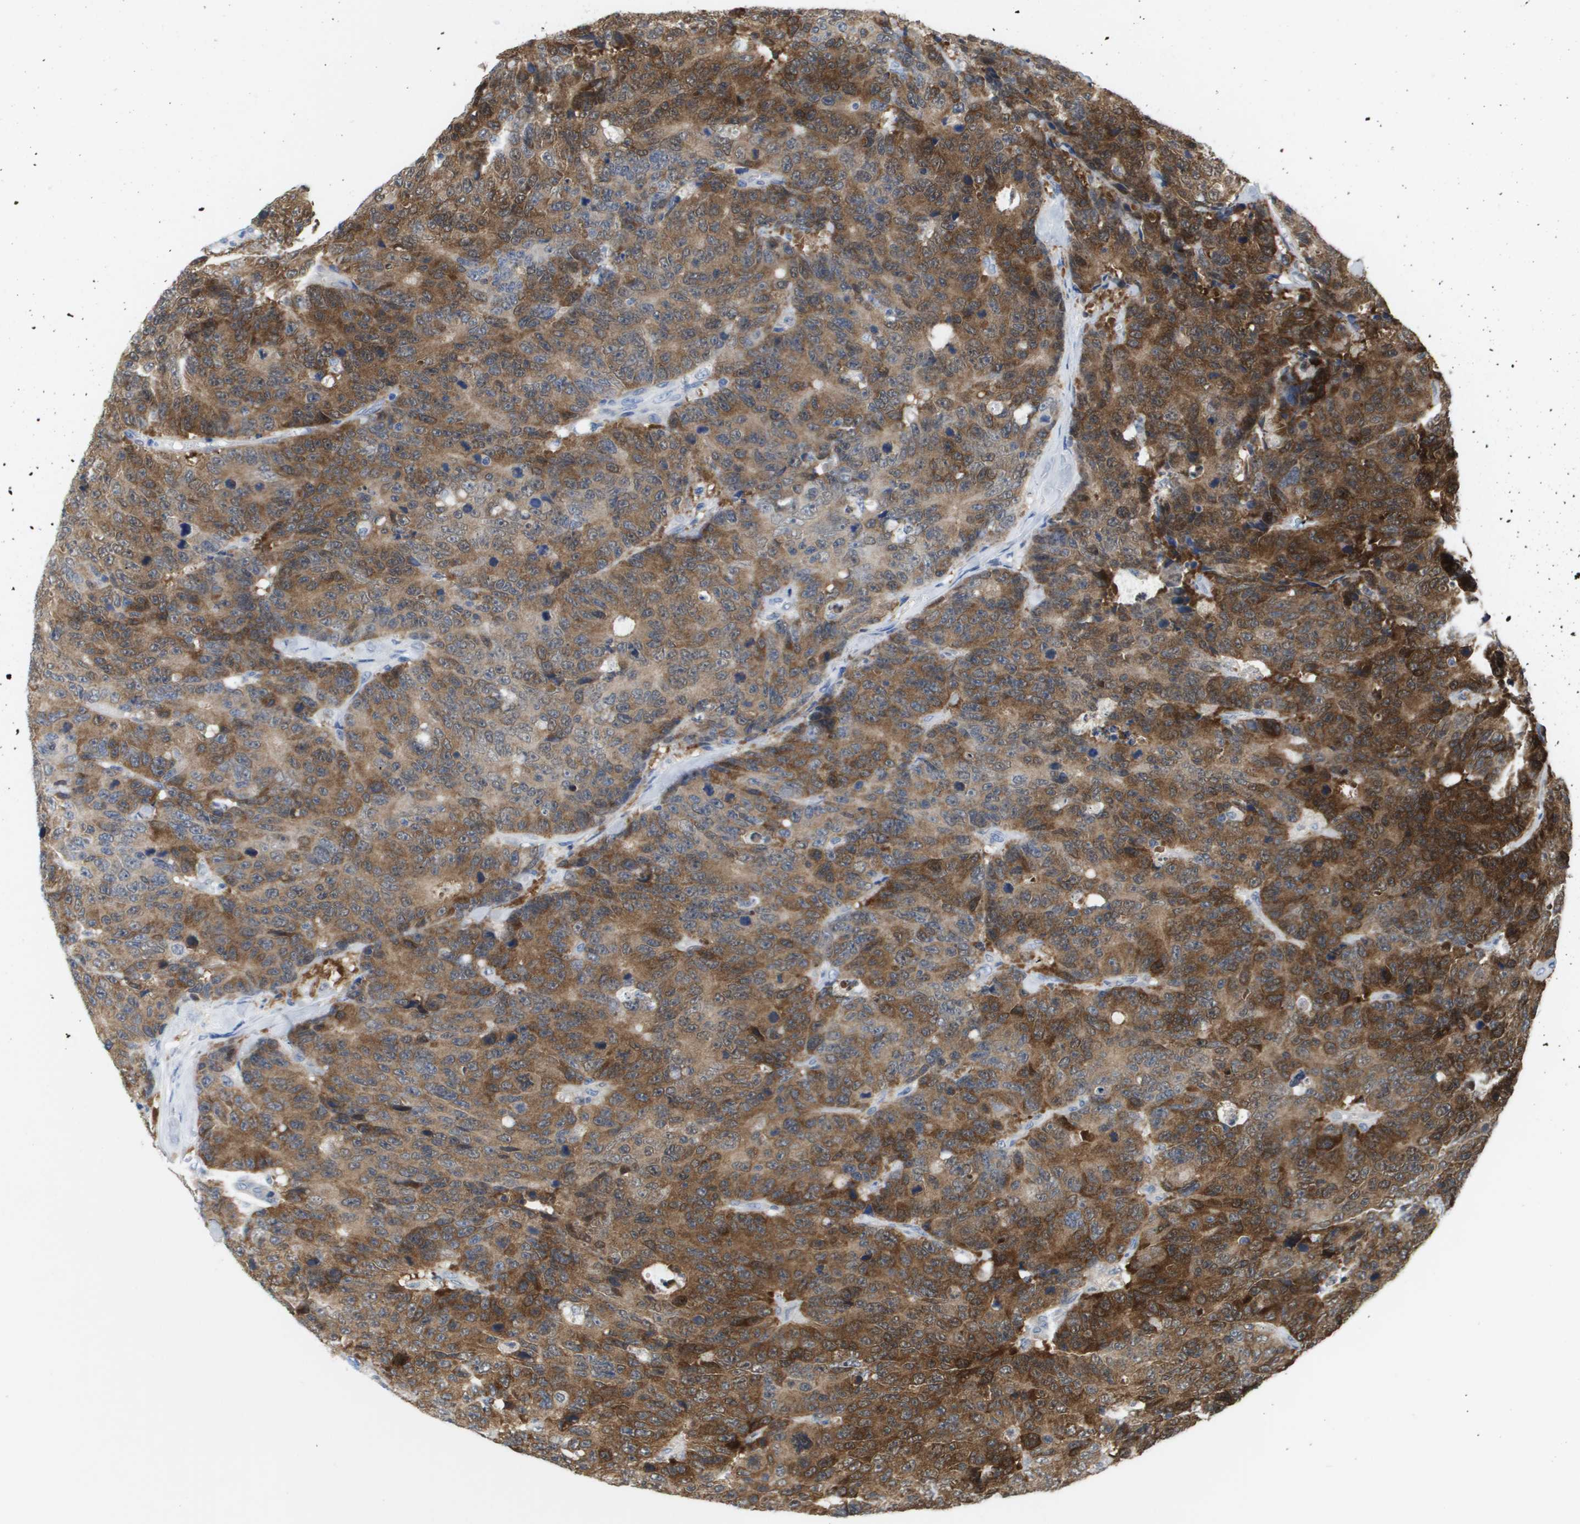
{"staining": {"intensity": "moderate", "quantity": ">75%", "location": "cytoplasmic/membranous"}, "tissue": "colorectal cancer", "cell_type": "Tumor cells", "image_type": "cancer", "snomed": [{"axis": "morphology", "description": "Adenocarcinoma, NOS"}, {"axis": "topography", "description": "Colon"}], "caption": "IHC of colorectal cancer demonstrates medium levels of moderate cytoplasmic/membranous staining in approximately >75% of tumor cells.", "gene": "FKBP4", "patient": {"sex": "female", "age": 86}}